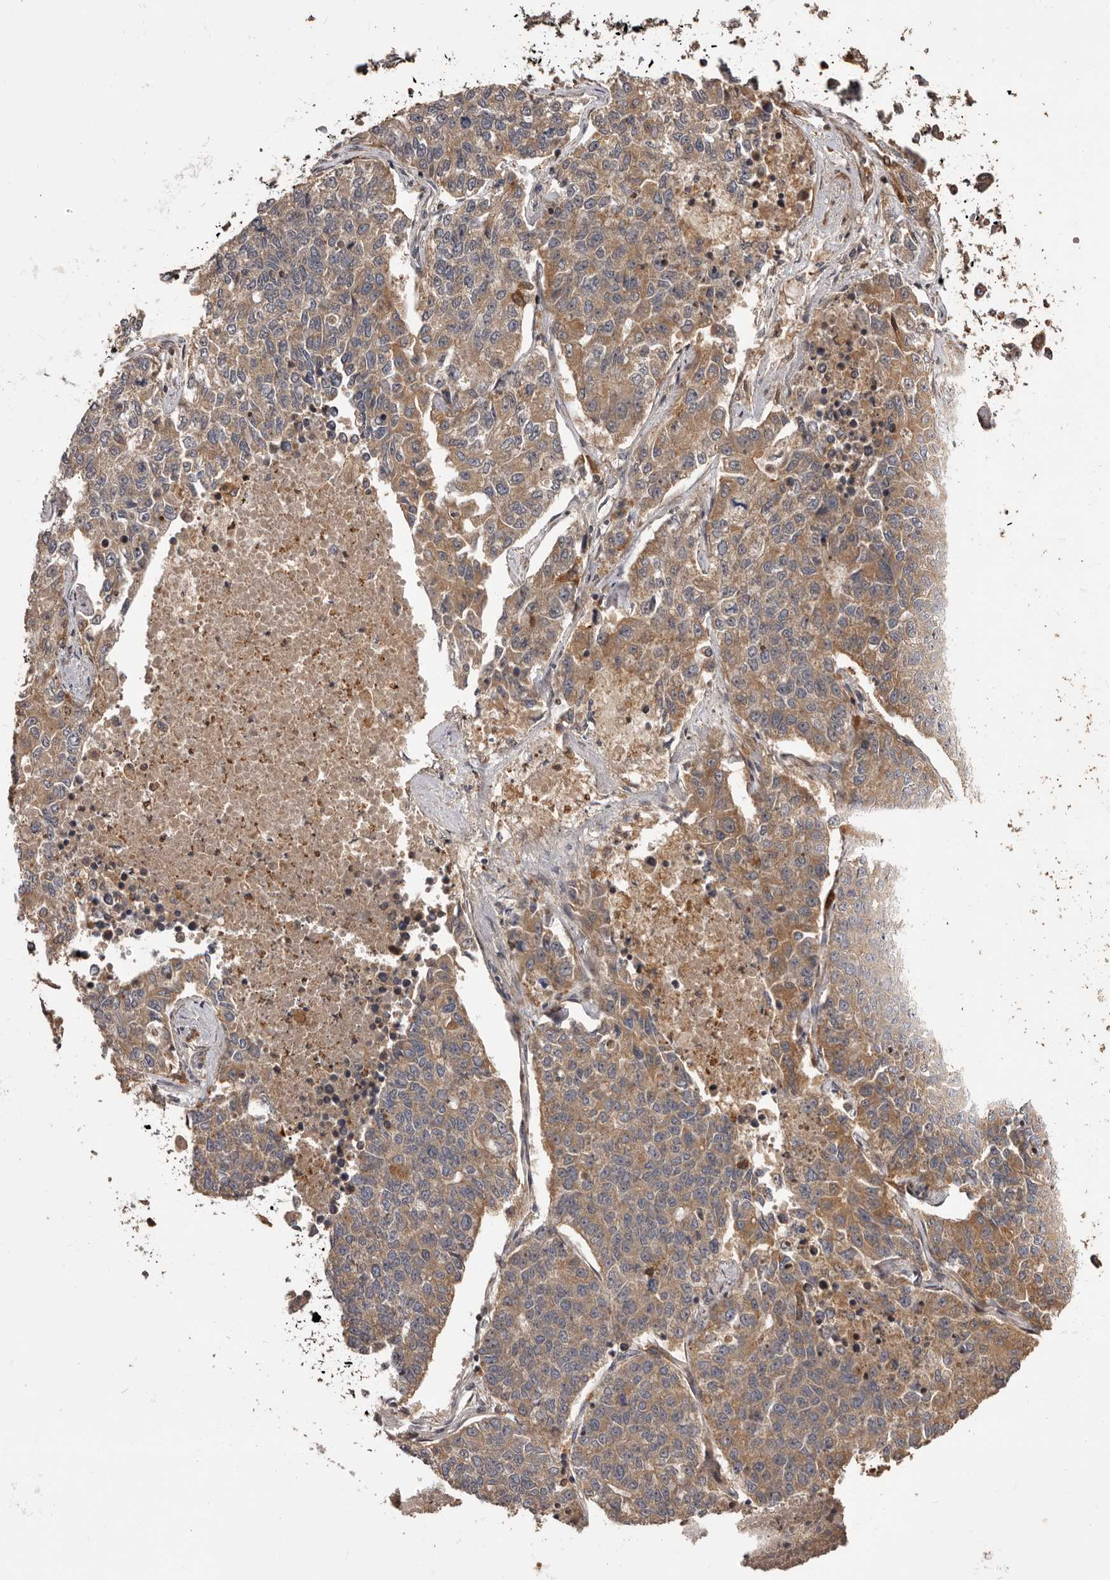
{"staining": {"intensity": "moderate", "quantity": ">75%", "location": "cytoplasmic/membranous"}, "tissue": "lung cancer", "cell_type": "Tumor cells", "image_type": "cancer", "snomed": [{"axis": "morphology", "description": "Adenocarcinoma, NOS"}, {"axis": "topography", "description": "Lung"}], "caption": "Immunohistochemical staining of human lung cancer shows moderate cytoplasmic/membranous protein staining in approximately >75% of tumor cells. (IHC, brightfield microscopy, high magnification).", "gene": "ZCCHC7", "patient": {"sex": "male", "age": 49}}